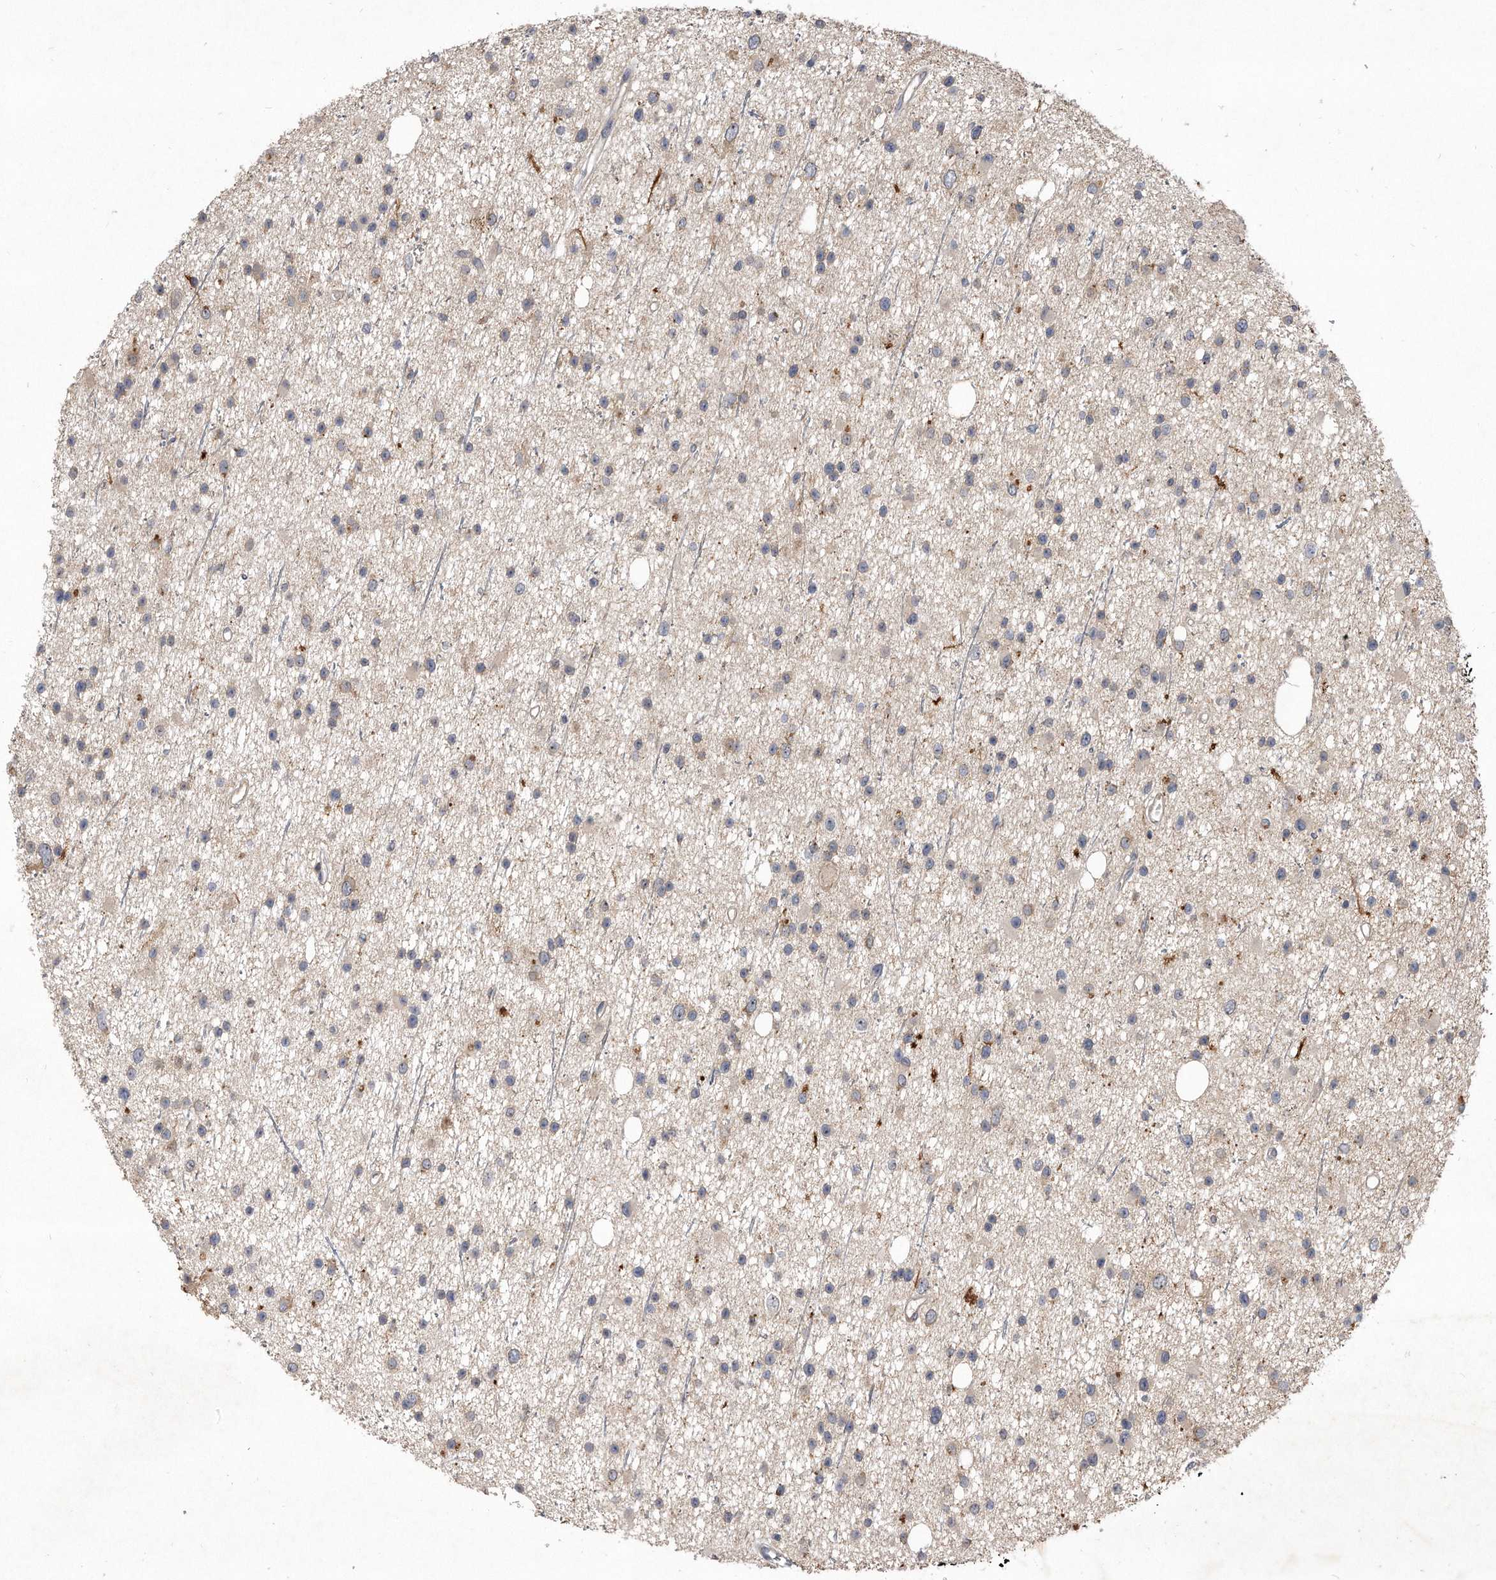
{"staining": {"intensity": "weak", "quantity": "<25%", "location": "cytoplasmic/membranous"}, "tissue": "glioma", "cell_type": "Tumor cells", "image_type": "cancer", "snomed": [{"axis": "morphology", "description": "Glioma, malignant, Low grade"}, {"axis": "topography", "description": "Cerebral cortex"}], "caption": "There is no significant positivity in tumor cells of glioma. (DAB immunohistochemistry visualized using brightfield microscopy, high magnification).", "gene": "PGBD2", "patient": {"sex": "female", "age": 39}}